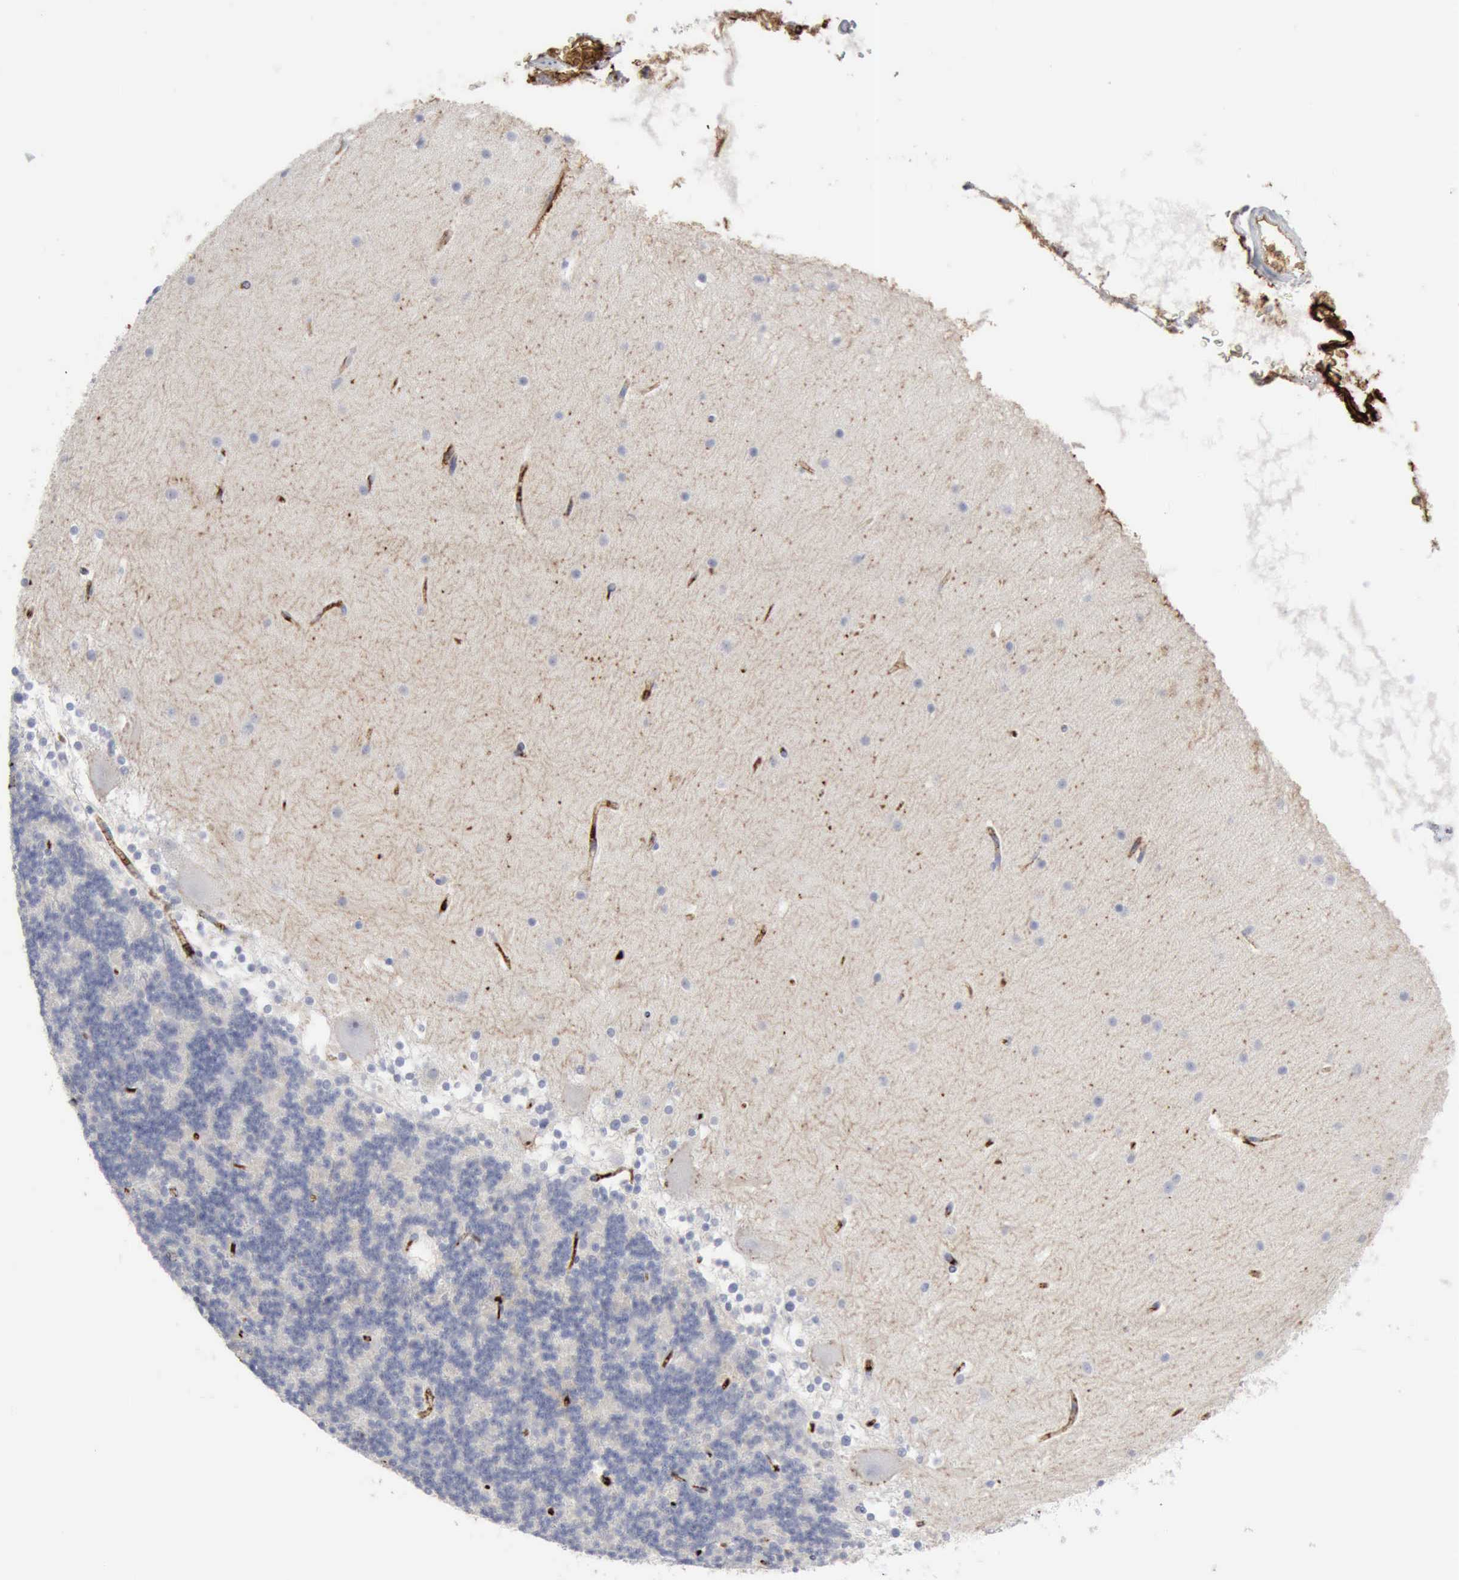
{"staining": {"intensity": "negative", "quantity": "none", "location": "none"}, "tissue": "cerebellum", "cell_type": "Cells in granular layer", "image_type": "normal", "snomed": [{"axis": "morphology", "description": "Normal tissue, NOS"}, {"axis": "topography", "description": "Cerebellum"}], "caption": "Immunohistochemical staining of normal cerebellum exhibits no significant expression in cells in granular layer.", "gene": "C4BPA", "patient": {"sex": "female", "age": 19}}